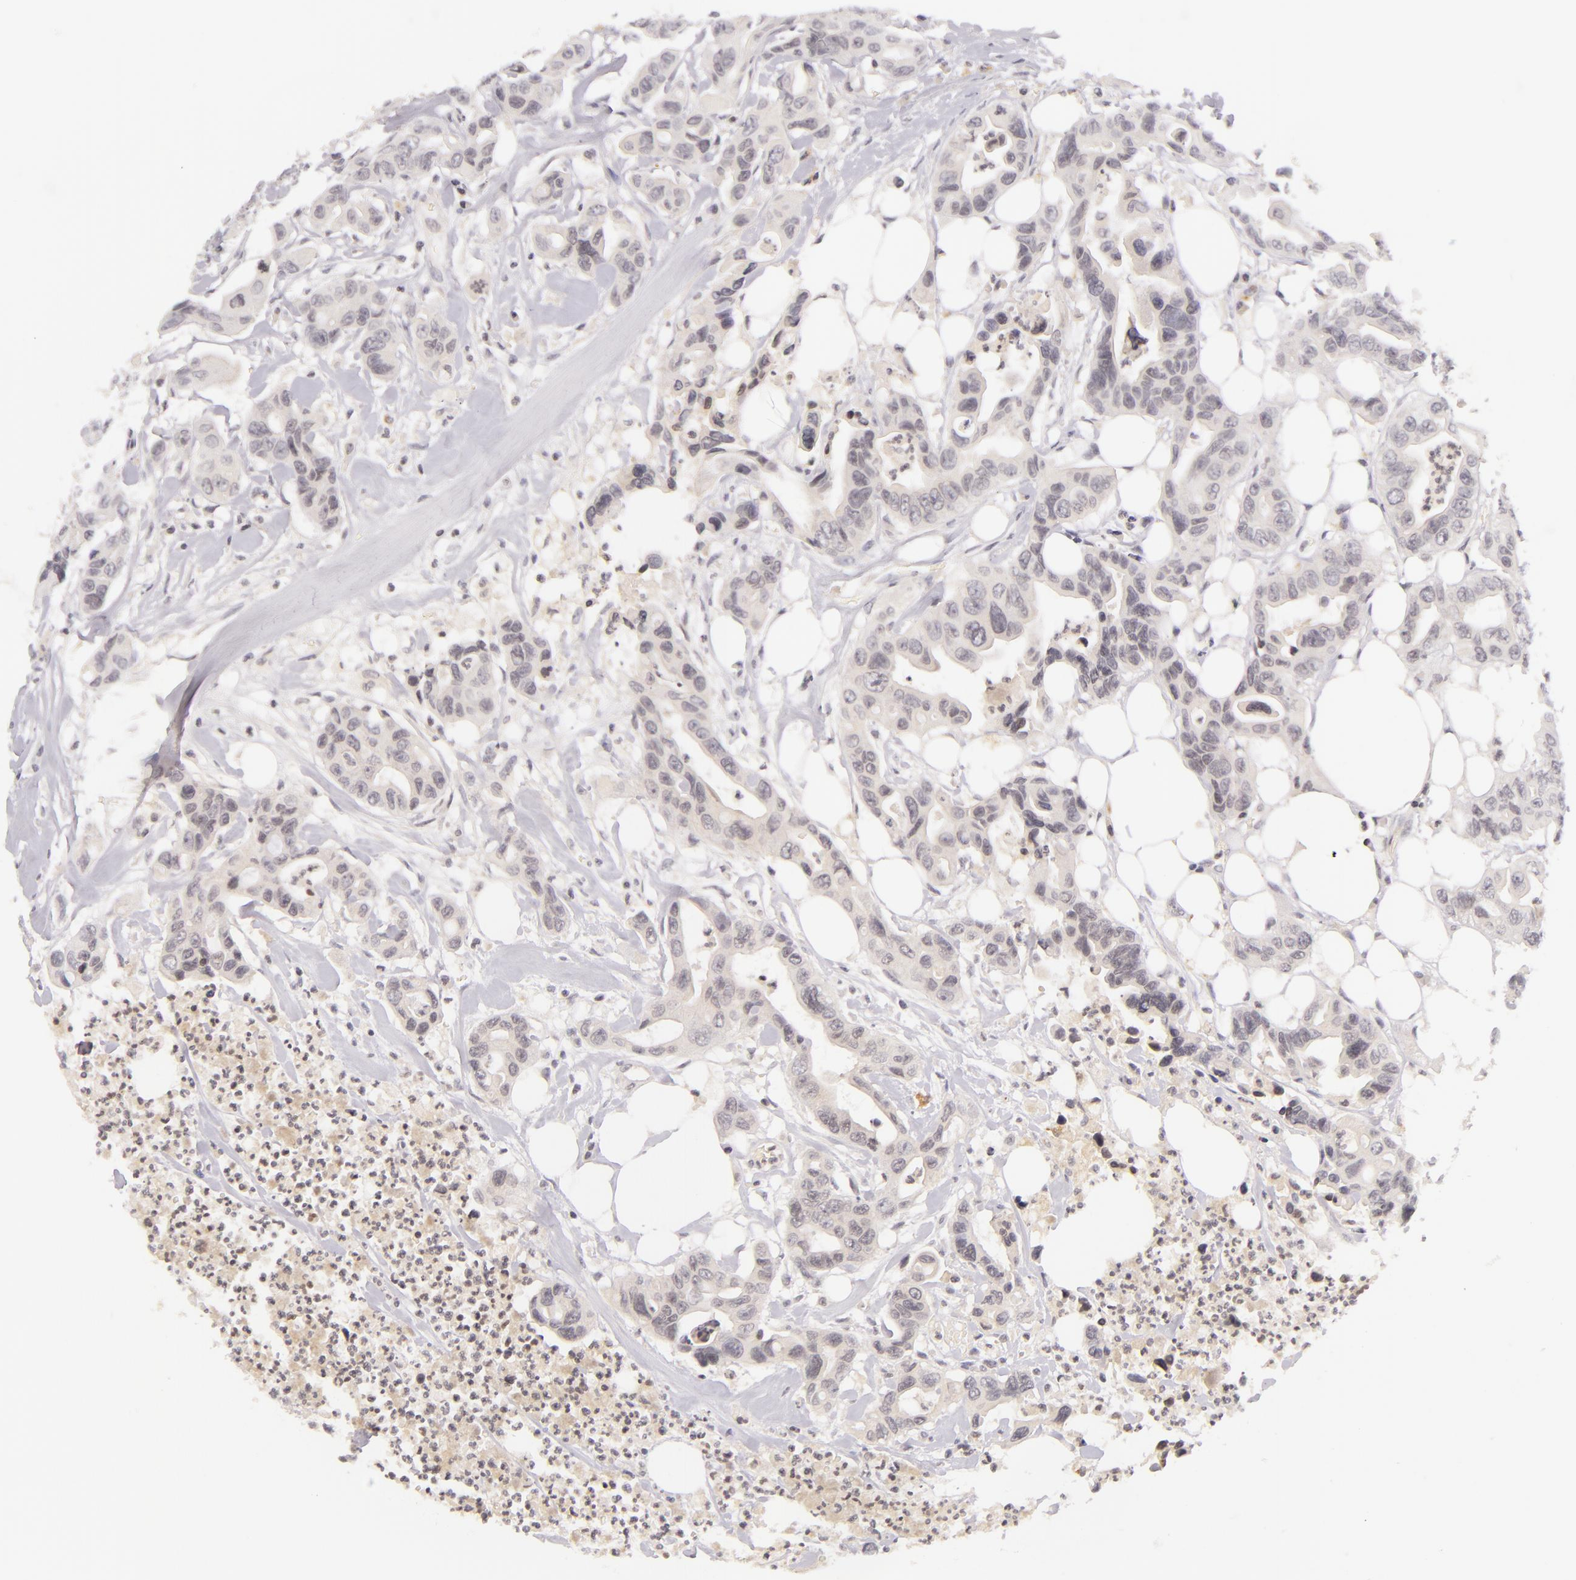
{"staining": {"intensity": "weak", "quantity": "<25%", "location": "cytoplasmic/membranous"}, "tissue": "colorectal cancer", "cell_type": "Tumor cells", "image_type": "cancer", "snomed": [{"axis": "morphology", "description": "Adenocarcinoma, NOS"}, {"axis": "topography", "description": "Colon"}], "caption": "DAB (3,3'-diaminobenzidine) immunohistochemical staining of human colorectal cancer exhibits no significant staining in tumor cells.", "gene": "CASP8", "patient": {"sex": "female", "age": 70}}